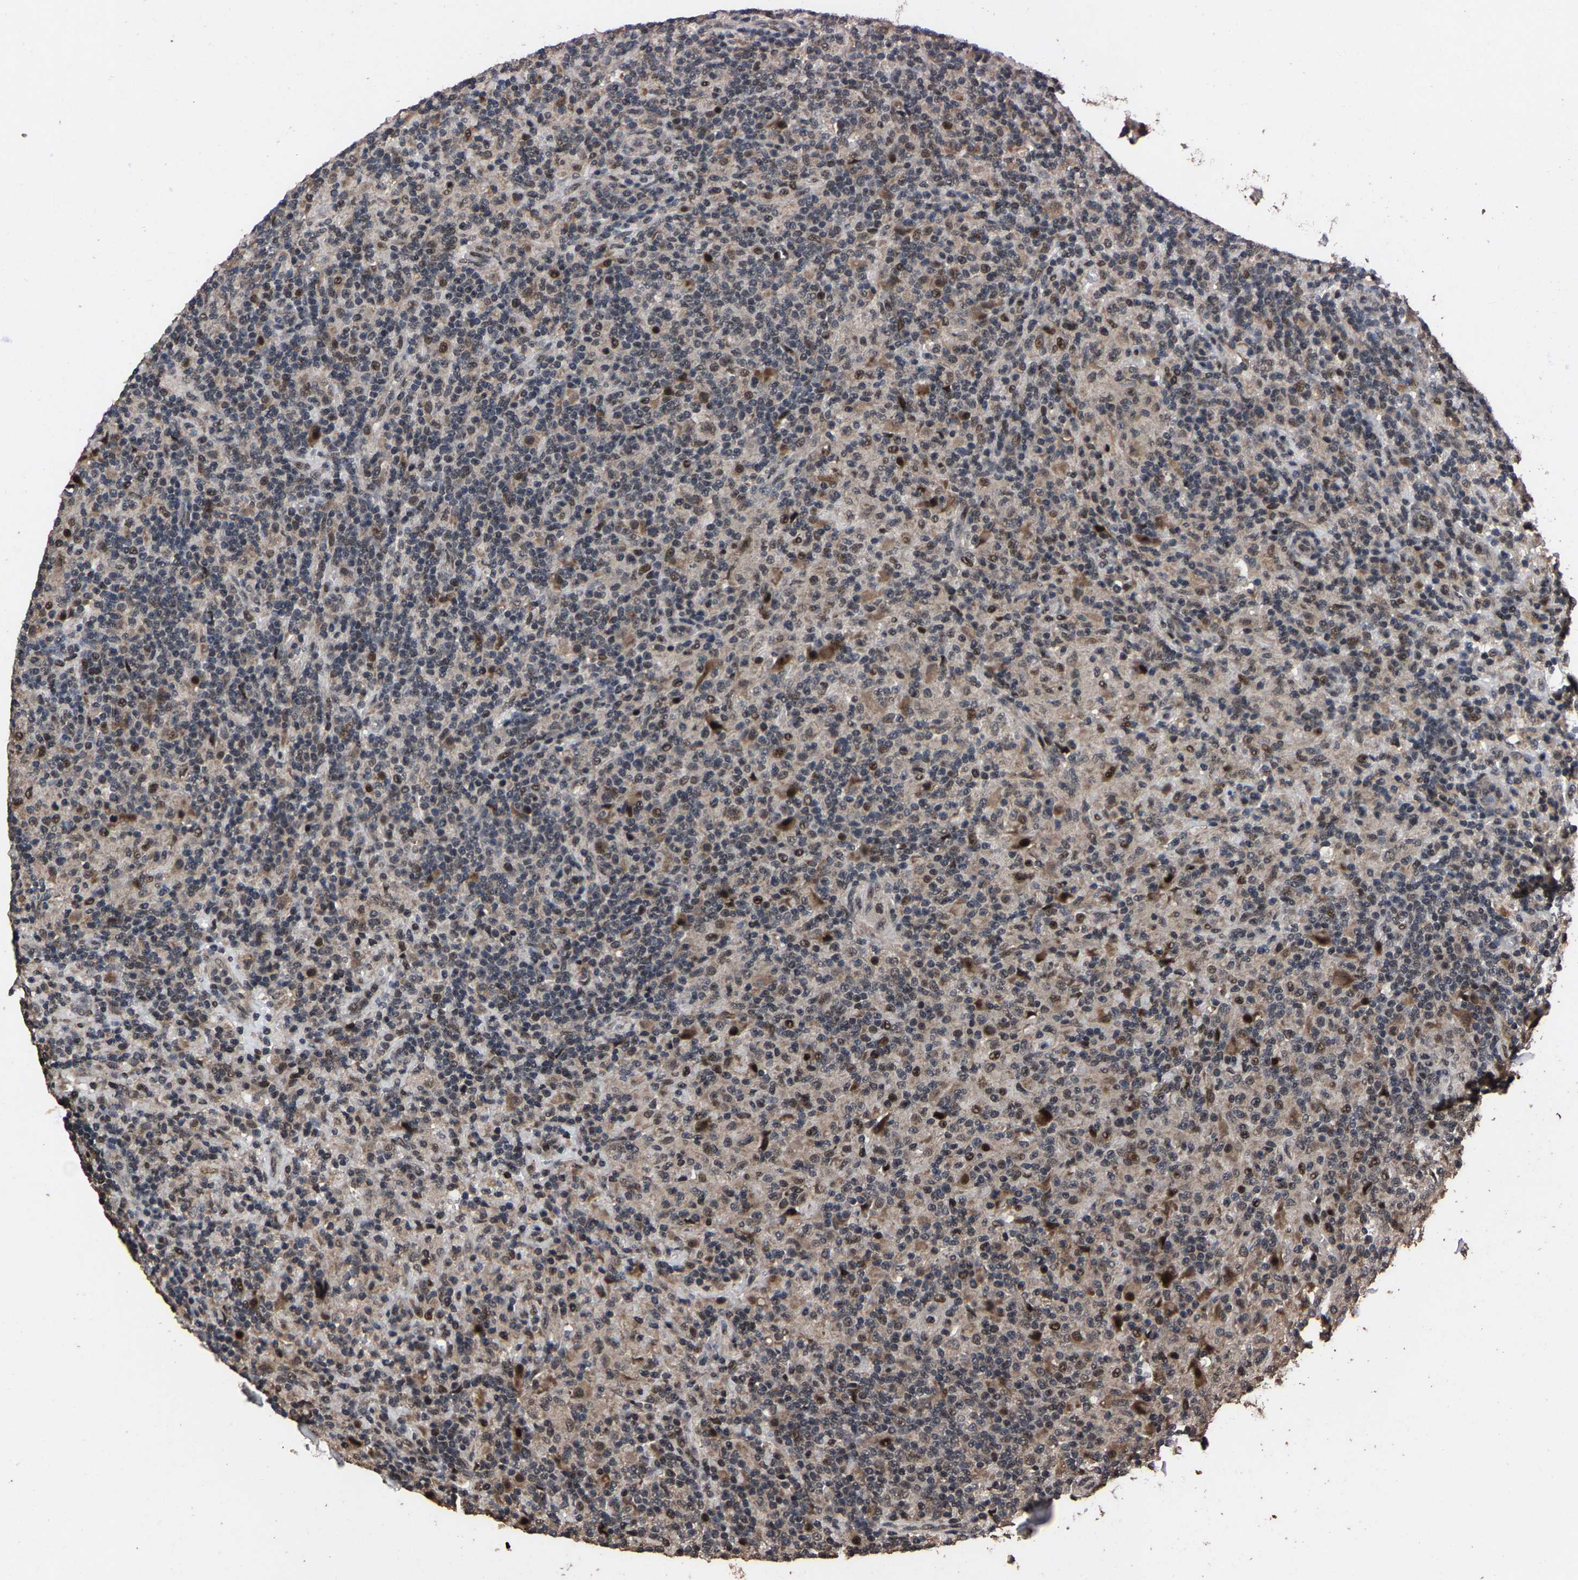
{"staining": {"intensity": "moderate", "quantity": ">75%", "location": "nuclear"}, "tissue": "lymphoma", "cell_type": "Tumor cells", "image_type": "cancer", "snomed": [{"axis": "morphology", "description": "Hodgkin's disease, NOS"}, {"axis": "topography", "description": "Lymph node"}], "caption": "The immunohistochemical stain highlights moderate nuclear positivity in tumor cells of Hodgkin's disease tissue.", "gene": "HAUS6", "patient": {"sex": "male", "age": 70}}